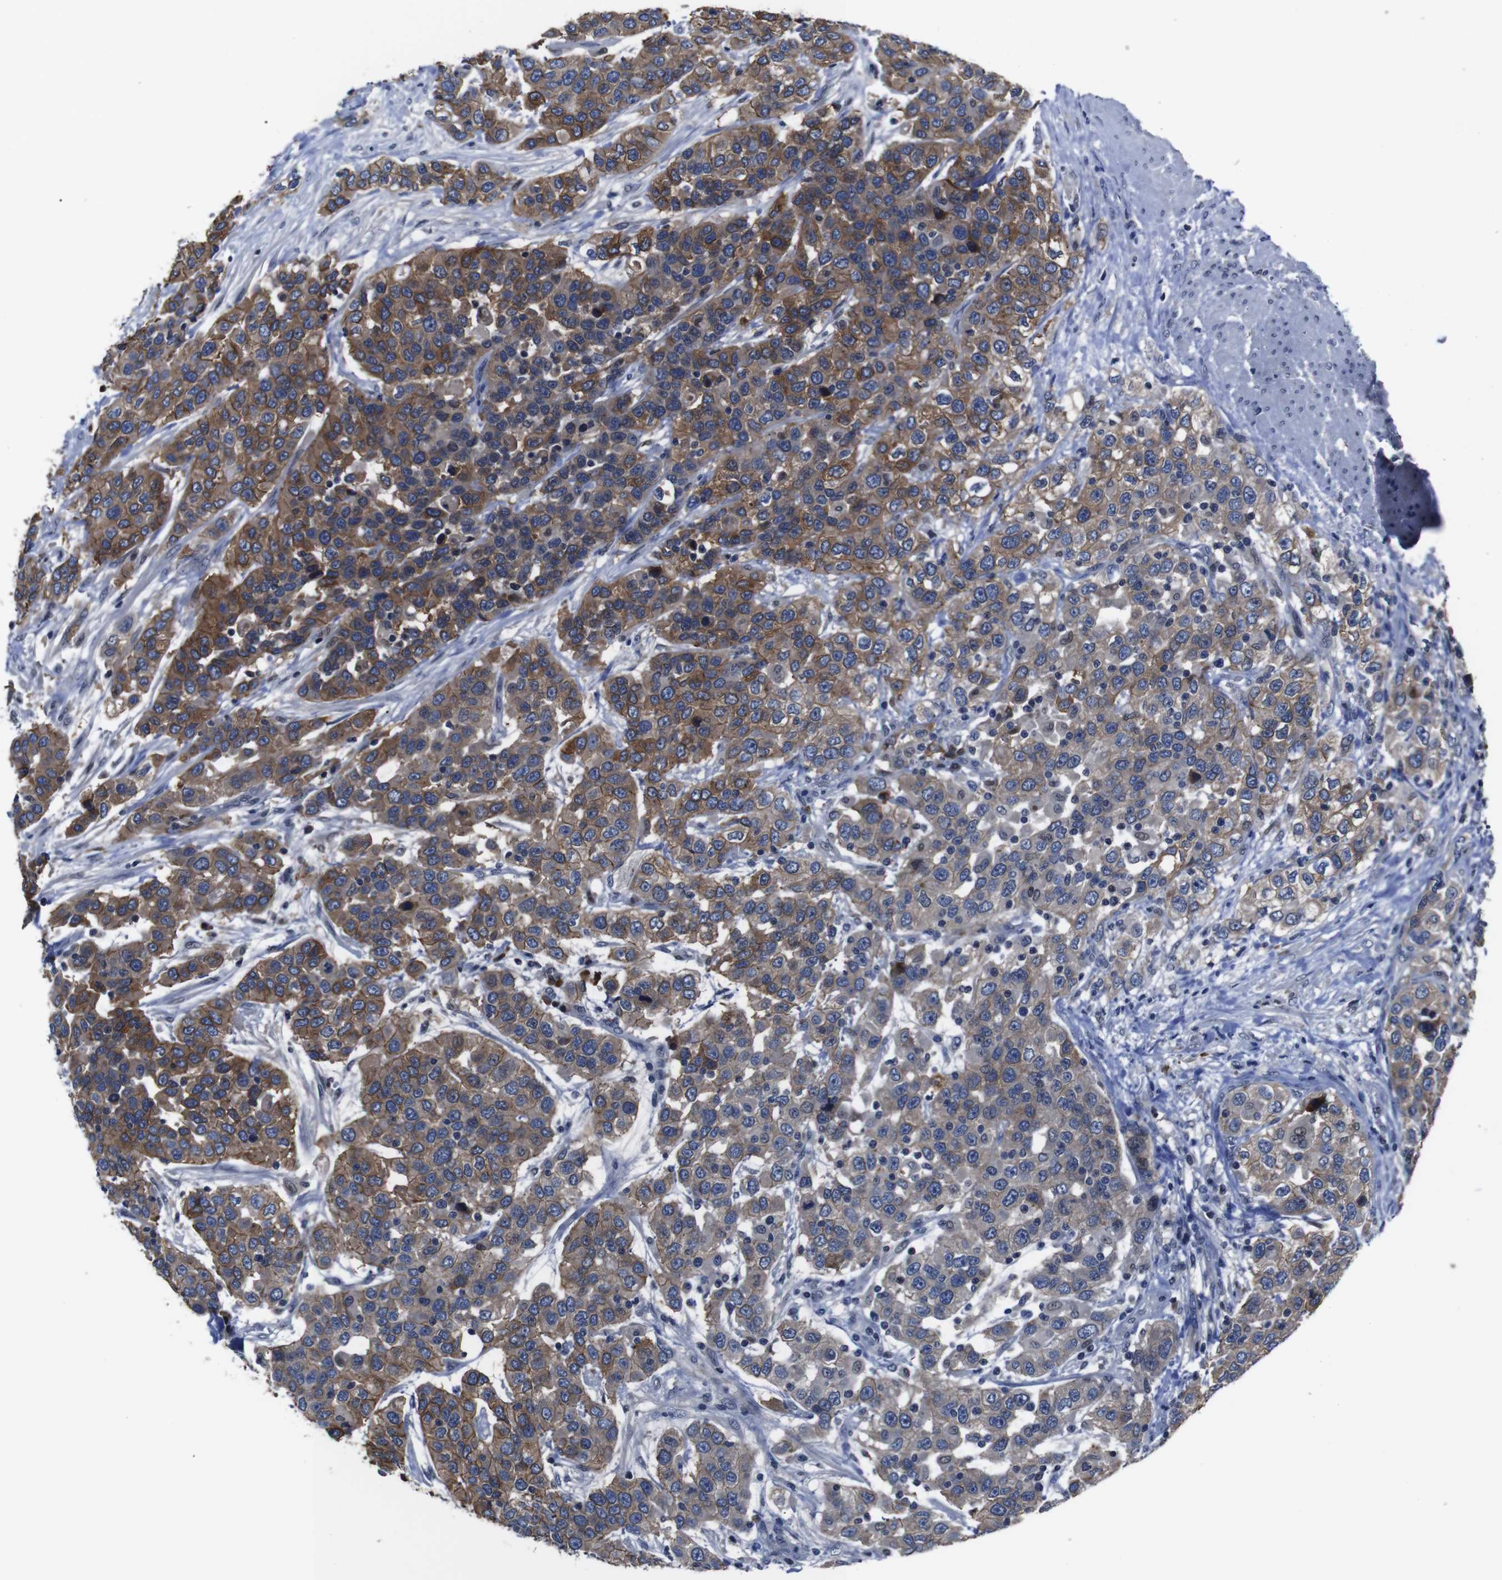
{"staining": {"intensity": "moderate", "quantity": ">75%", "location": "cytoplasmic/membranous"}, "tissue": "urothelial cancer", "cell_type": "Tumor cells", "image_type": "cancer", "snomed": [{"axis": "morphology", "description": "Urothelial carcinoma, High grade"}, {"axis": "topography", "description": "Urinary bladder"}], "caption": "Protein staining of urothelial carcinoma (high-grade) tissue reveals moderate cytoplasmic/membranous staining in approximately >75% of tumor cells.", "gene": "SEMA4B", "patient": {"sex": "female", "age": 80}}